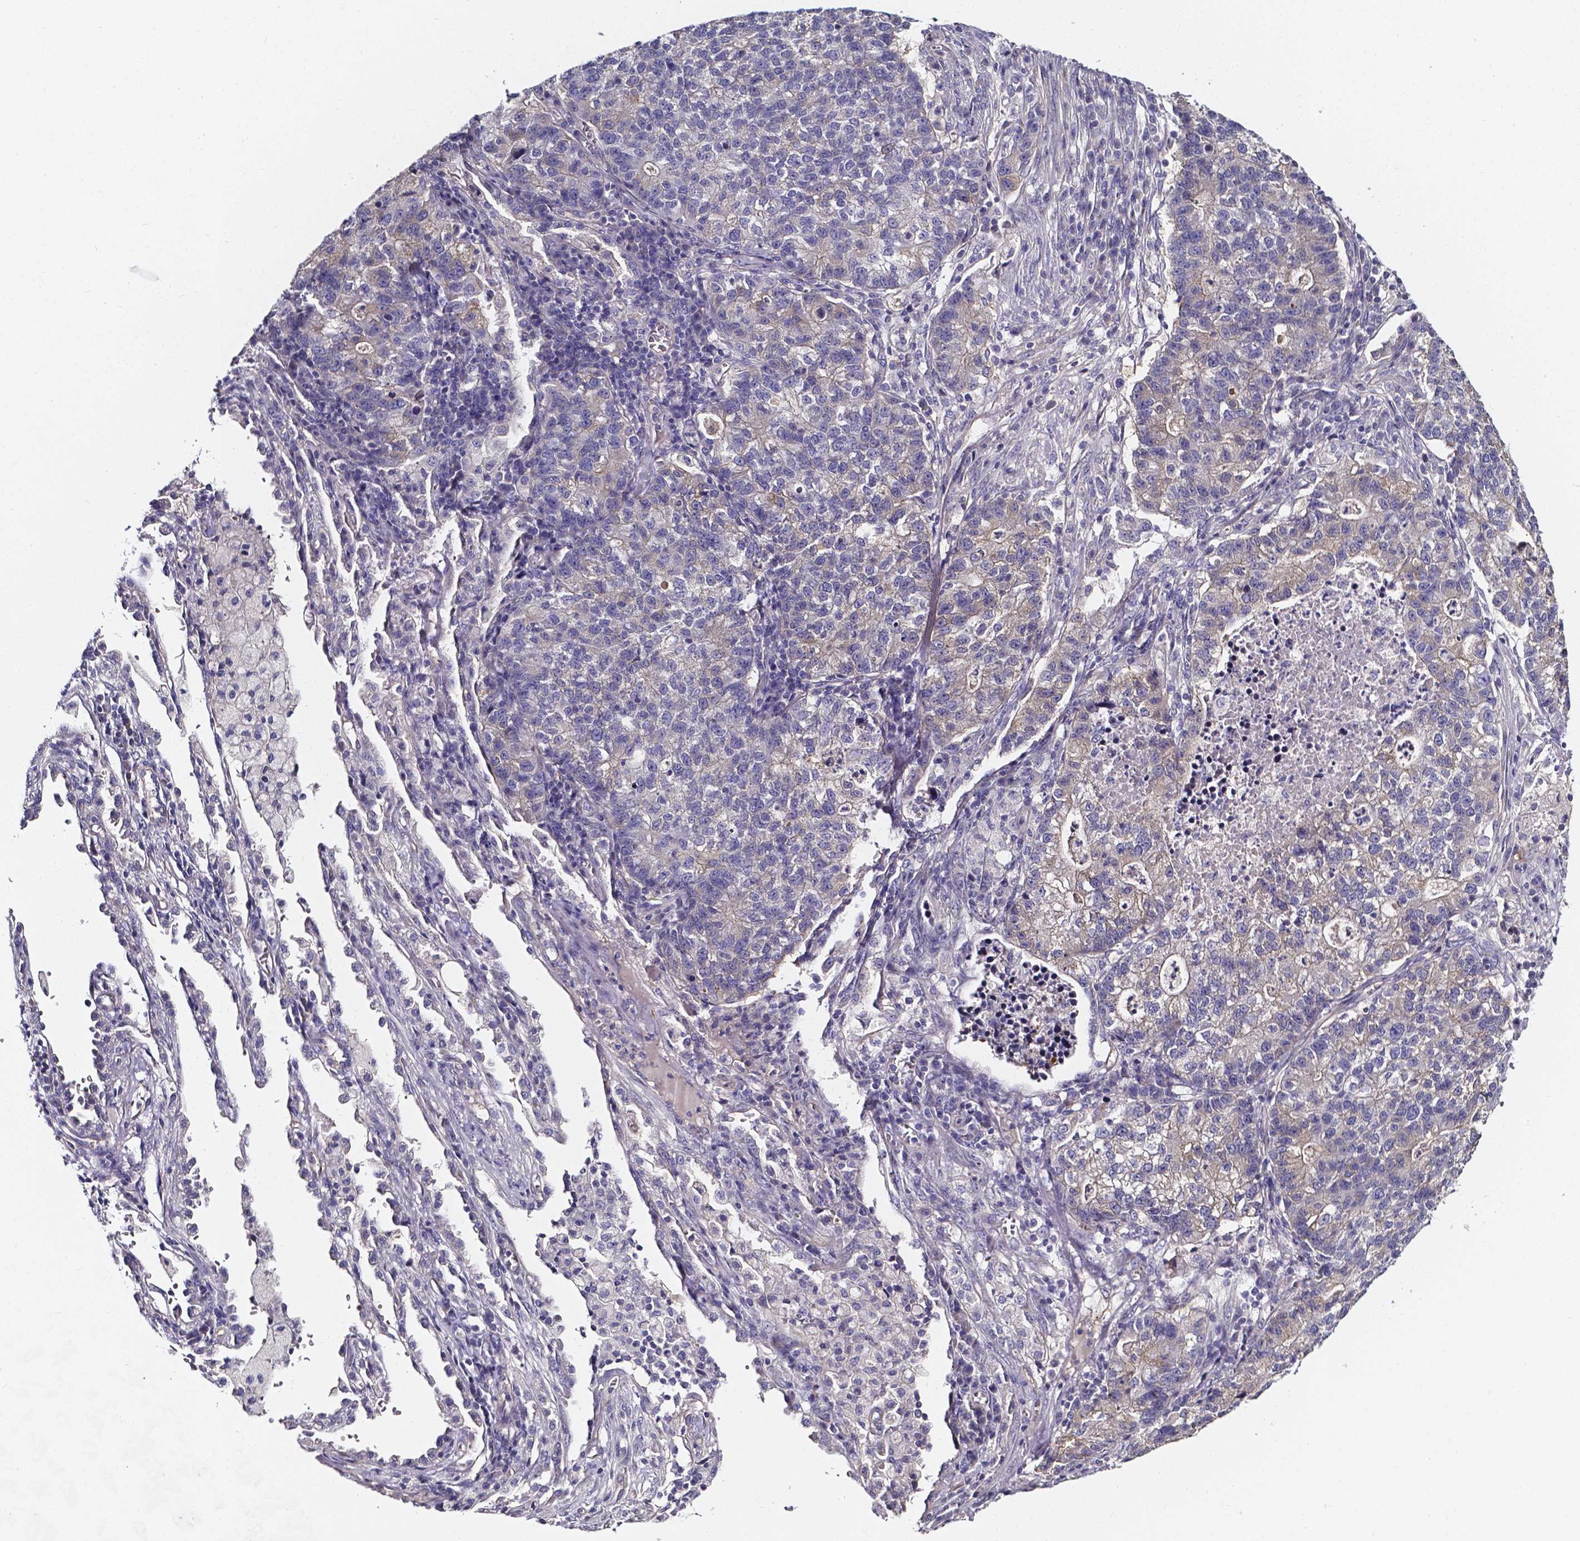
{"staining": {"intensity": "weak", "quantity": "<25%", "location": "cytoplasmic/membranous"}, "tissue": "lung cancer", "cell_type": "Tumor cells", "image_type": "cancer", "snomed": [{"axis": "morphology", "description": "Adenocarcinoma, NOS"}, {"axis": "topography", "description": "Lung"}], "caption": "Protein analysis of lung cancer demonstrates no significant staining in tumor cells.", "gene": "CACNG8", "patient": {"sex": "male", "age": 57}}